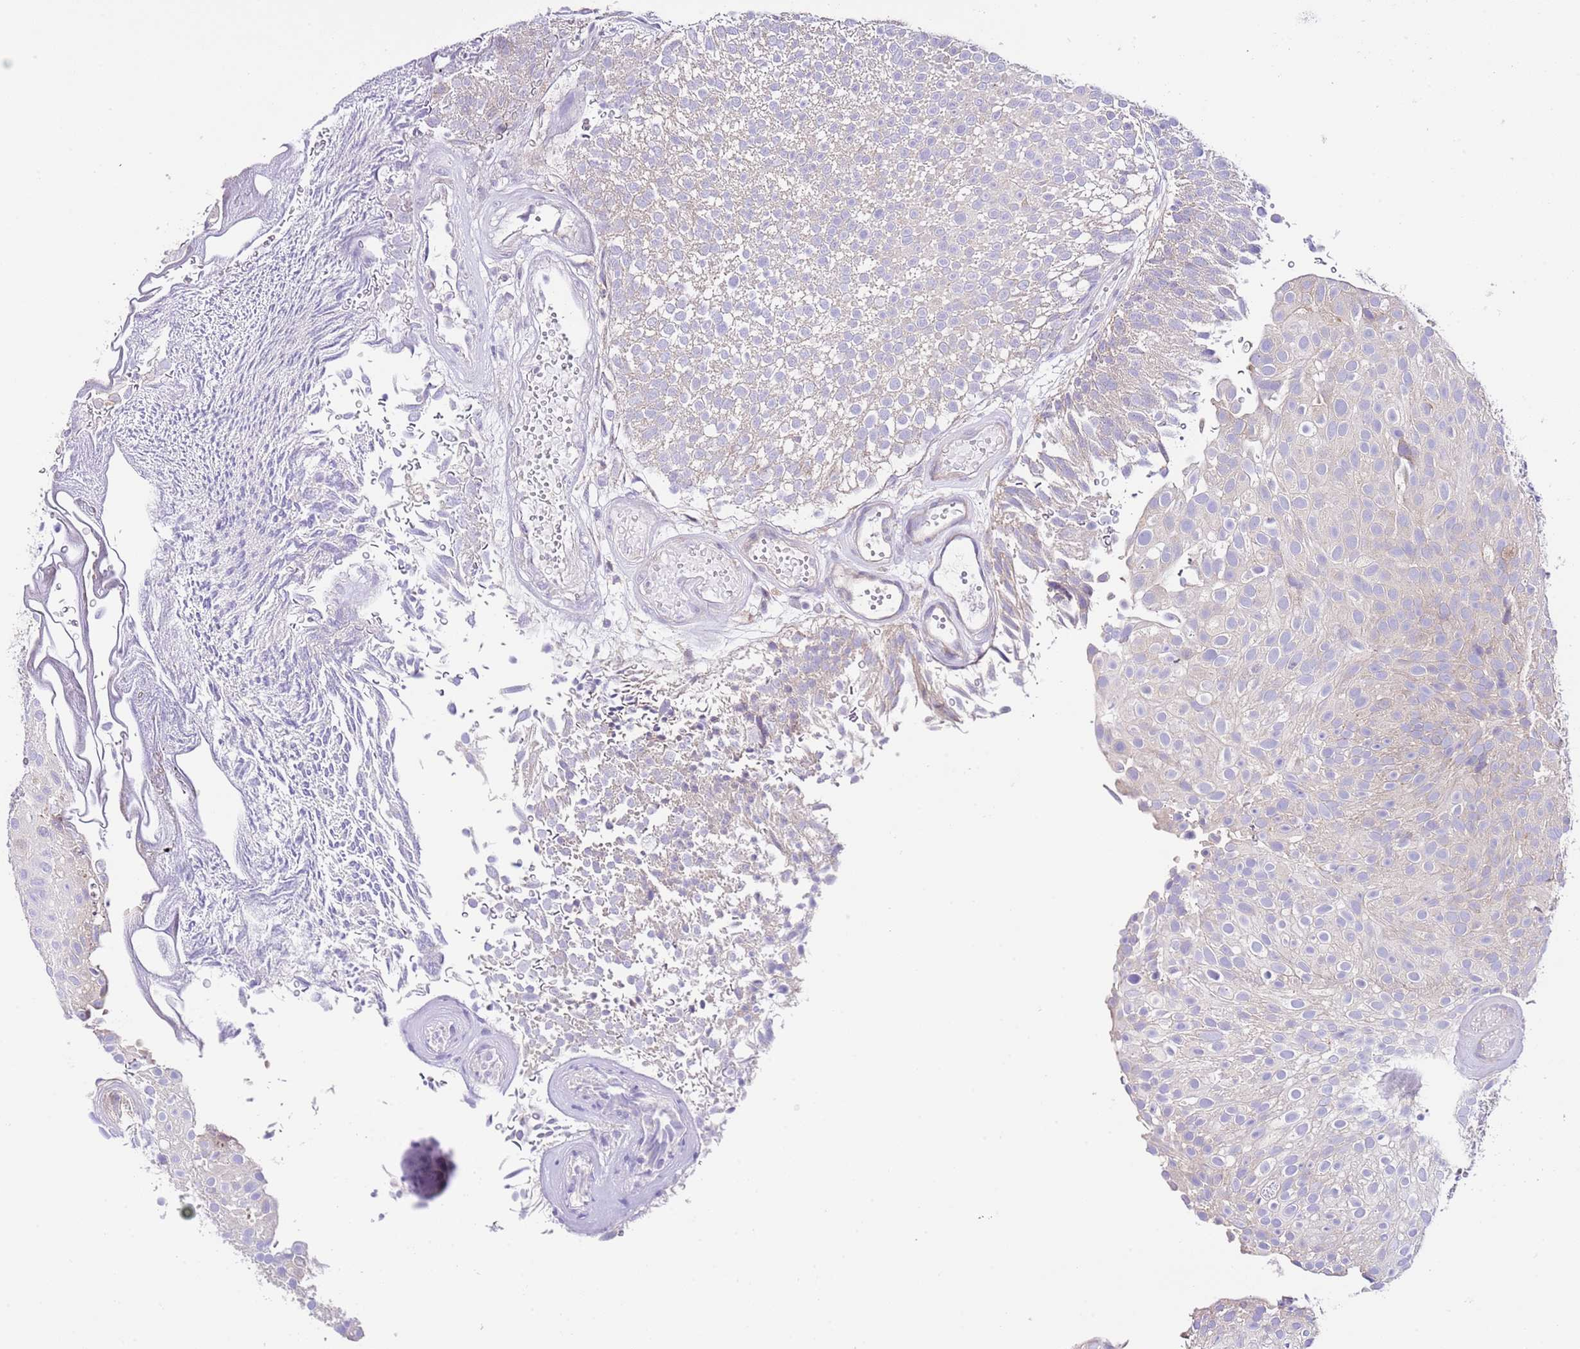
{"staining": {"intensity": "weak", "quantity": "<25%", "location": "cytoplasmic/membranous"}, "tissue": "urothelial cancer", "cell_type": "Tumor cells", "image_type": "cancer", "snomed": [{"axis": "morphology", "description": "Urothelial carcinoma, Low grade"}, {"axis": "topography", "description": "Urinary bladder"}], "caption": "The image demonstrates no significant expression in tumor cells of urothelial cancer.", "gene": "RPS10", "patient": {"sex": "male", "age": 78}}